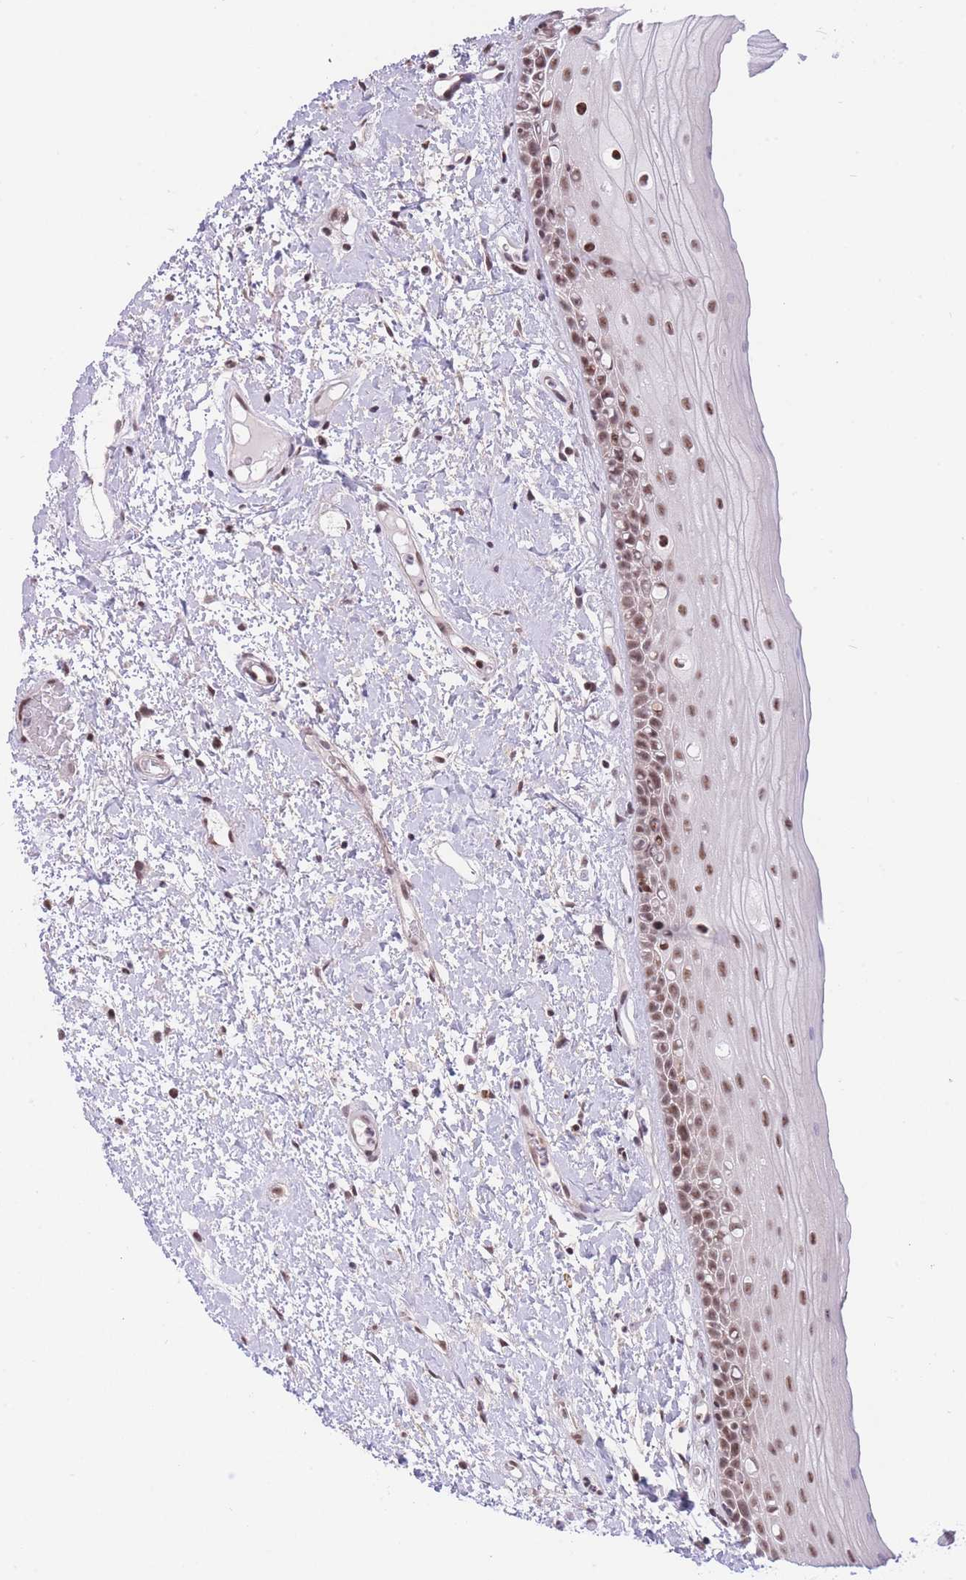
{"staining": {"intensity": "moderate", "quantity": ">75%", "location": "nuclear"}, "tissue": "oral mucosa", "cell_type": "Squamous epithelial cells", "image_type": "normal", "snomed": [{"axis": "morphology", "description": "Normal tissue, NOS"}, {"axis": "topography", "description": "Oral tissue"}], "caption": "Immunohistochemical staining of benign human oral mucosa reveals medium levels of moderate nuclear staining in approximately >75% of squamous epithelial cells. The staining was performed using DAB (3,3'-diaminobenzidine), with brown indicating positive protein expression. Nuclei are stained blue with hematoxylin.", "gene": "PCIF1", "patient": {"sex": "female", "age": 76}}